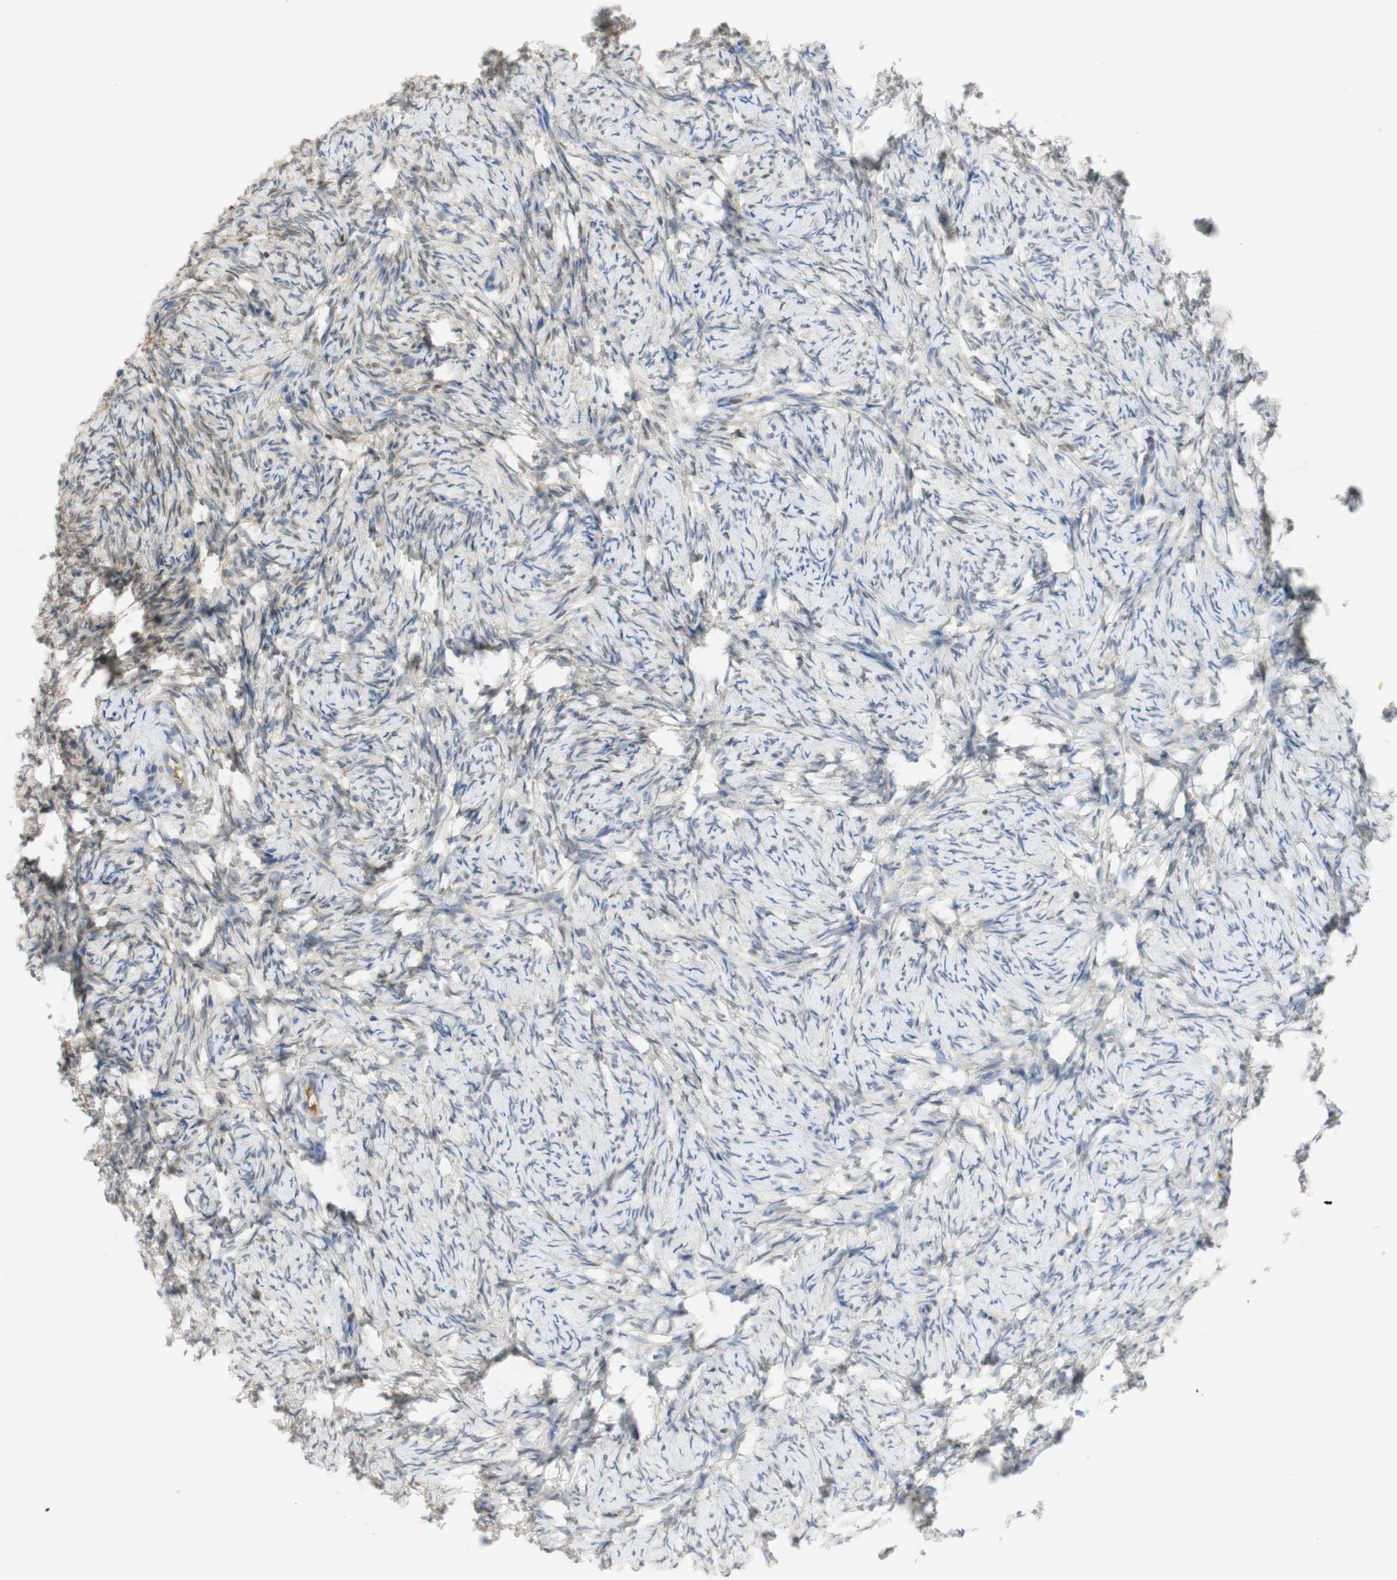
{"staining": {"intensity": "negative", "quantity": "none", "location": "none"}, "tissue": "ovary", "cell_type": "Follicle cells", "image_type": "normal", "snomed": [{"axis": "morphology", "description": "Normal tissue, NOS"}, {"axis": "topography", "description": "Ovary"}], "caption": "The immunohistochemistry histopathology image has no significant expression in follicle cells of ovary. (DAB immunohistochemistry (IHC) visualized using brightfield microscopy, high magnification).", "gene": "SELENBP1", "patient": {"sex": "female", "age": 60}}